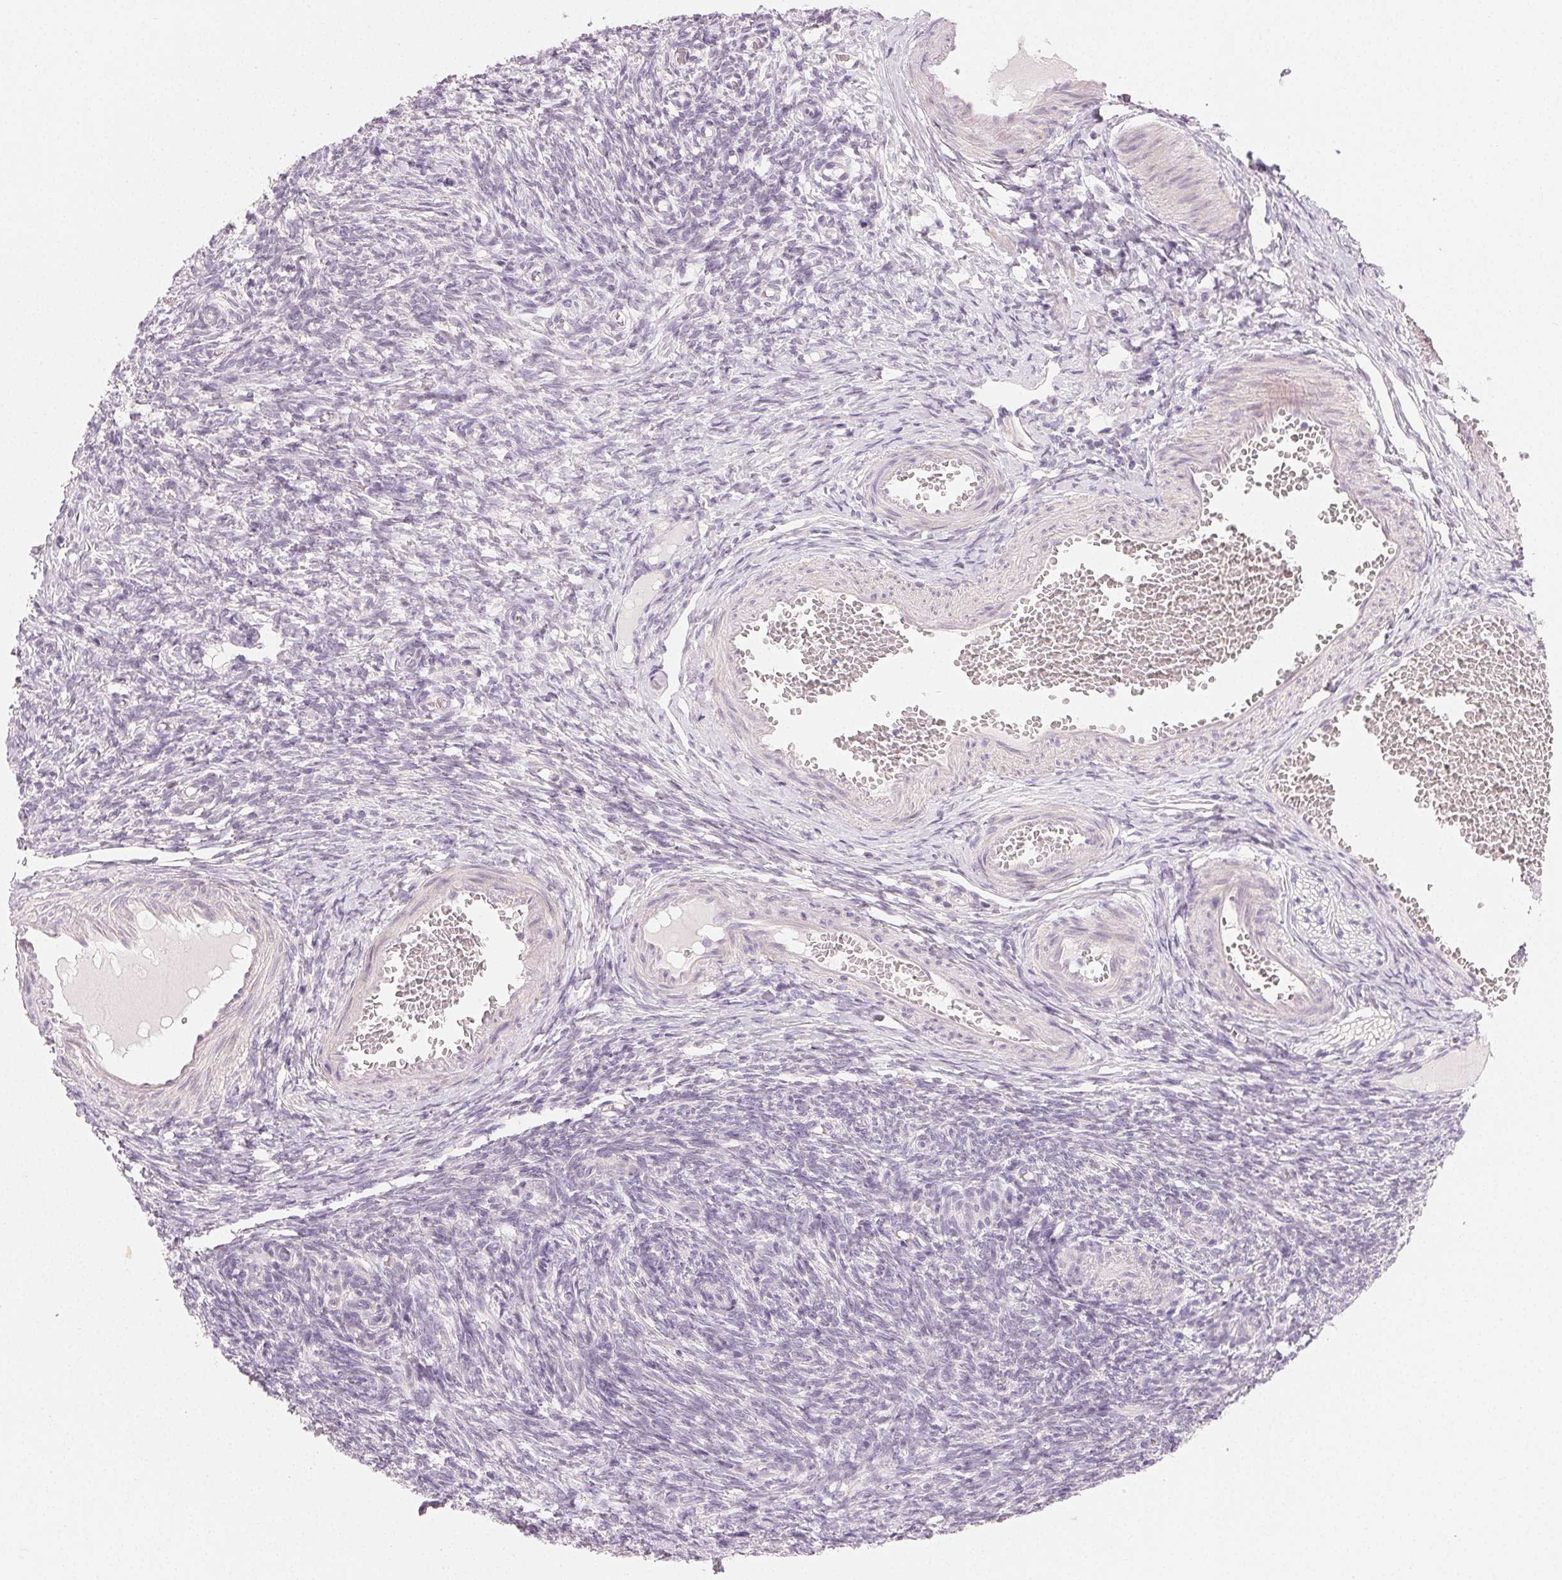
{"staining": {"intensity": "weak", "quantity": "25%-75%", "location": "cytoplasmic/membranous"}, "tissue": "ovary", "cell_type": "Follicle cells", "image_type": "normal", "snomed": [{"axis": "morphology", "description": "Normal tissue, NOS"}, {"axis": "topography", "description": "Ovary"}], "caption": "IHC staining of unremarkable ovary, which exhibits low levels of weak cytoplasmic/membranous positivity in approximately 25%-75% of follicle cells indicating weak cytoplasmic/membranous protein expression. The staining was performed using DAB (brown) for protein detection and nuclei were counterstained in hematoxylin (blue).", "gene": "MYBL1", "patient": {"sex": "female", "age": 39}}